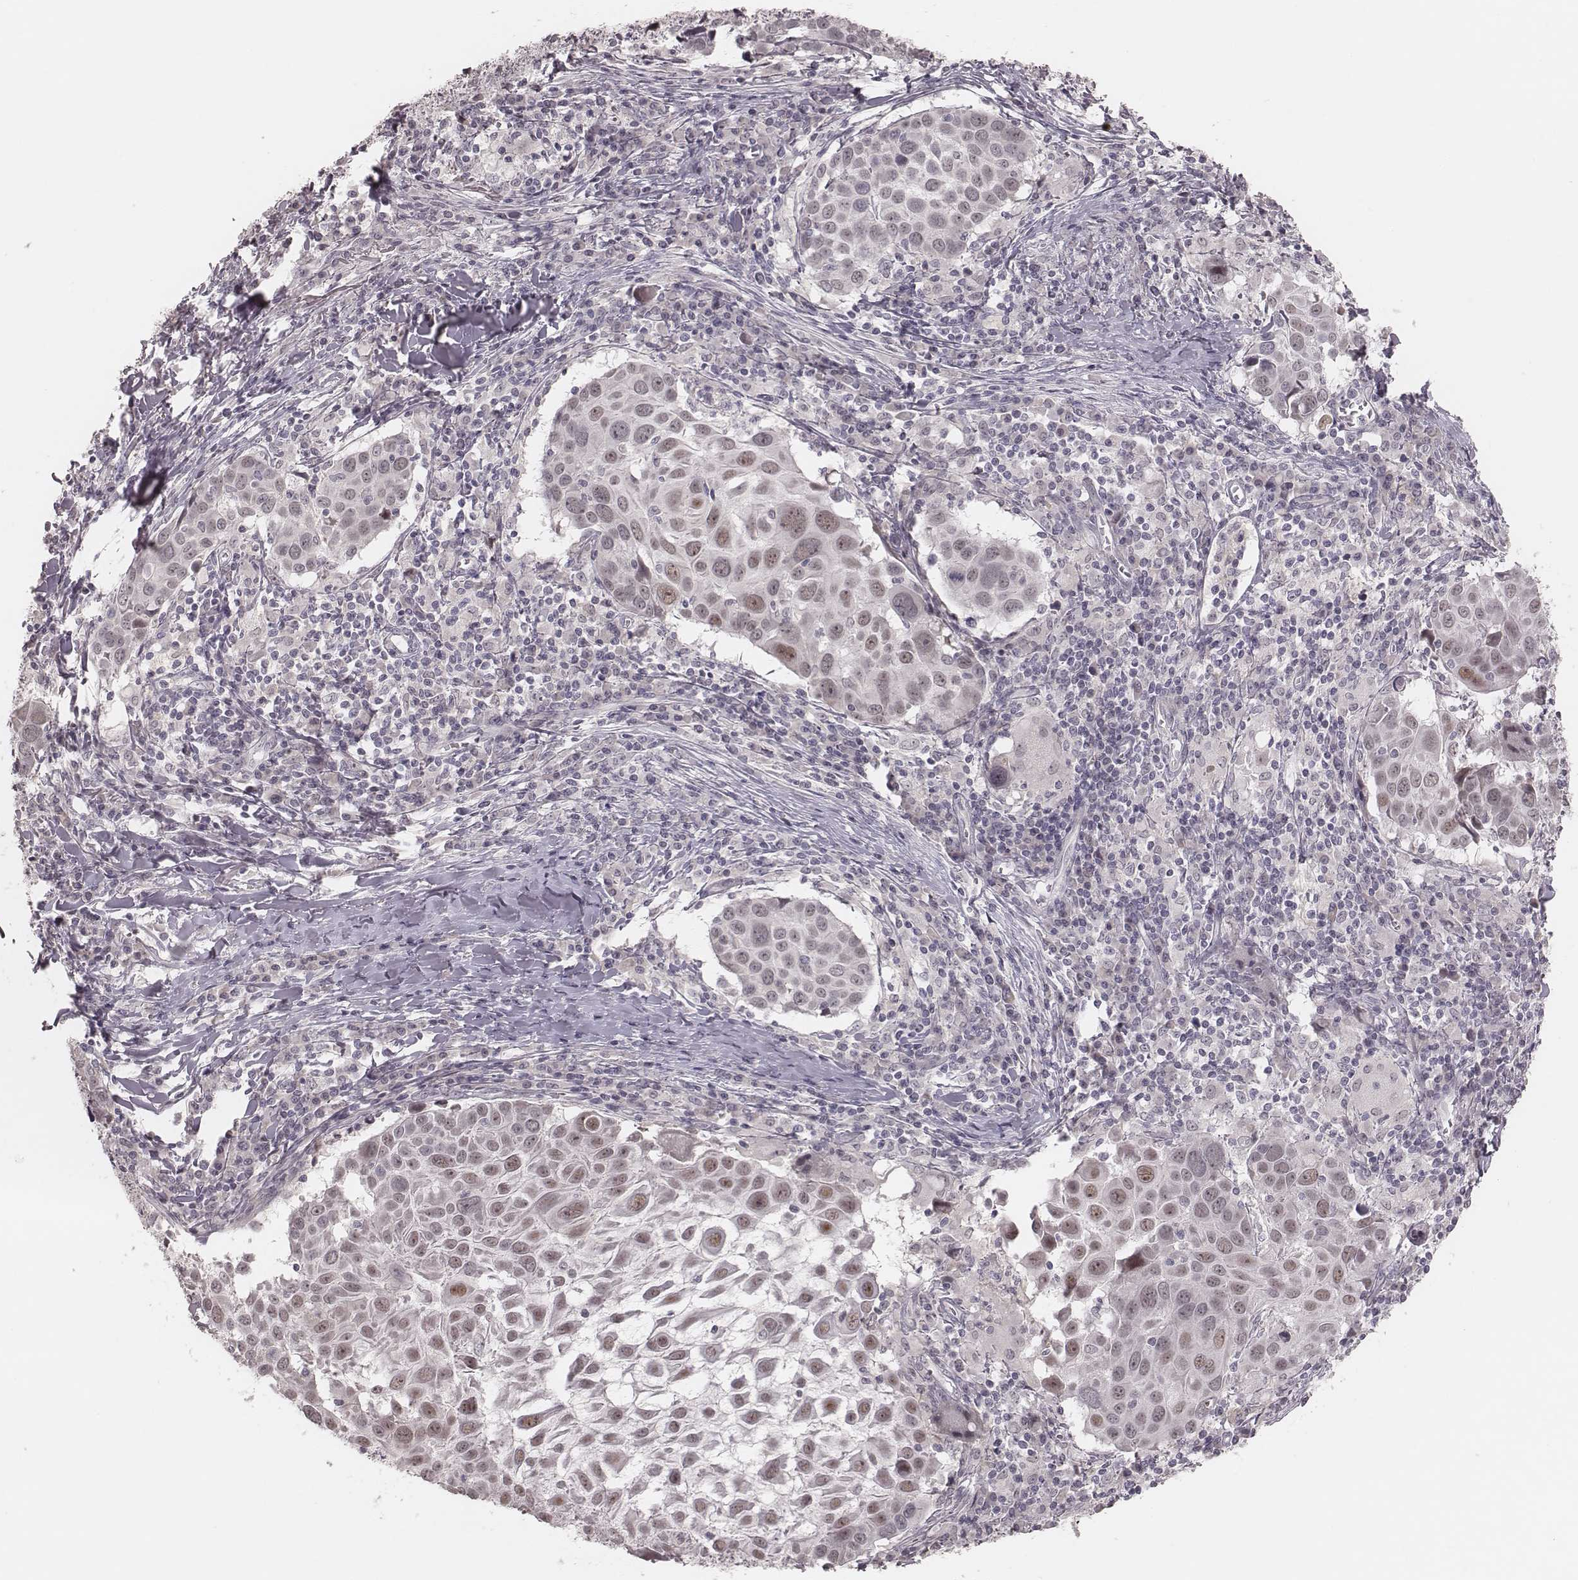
{"staining": {"intensity": "weak", "quantity": "25%-75%", "location": "nuclear"}, "tissue": "lung cancer", "cell_type": "Tumor cells", "image_type": "cancer", "snomed": [{"axis": "morphology", "description": "Squamous cell carcinoma, NOS"}, {"axis": "topography", "description": "Lung"}], "caption": "Tumor cells show low levels of weak nuclear staining in about 25%-75% of cells in lung cancer (squamous cell carcinoma).", "gene": "FAM13B", "patient": {"sex": "male", "age": 57}}